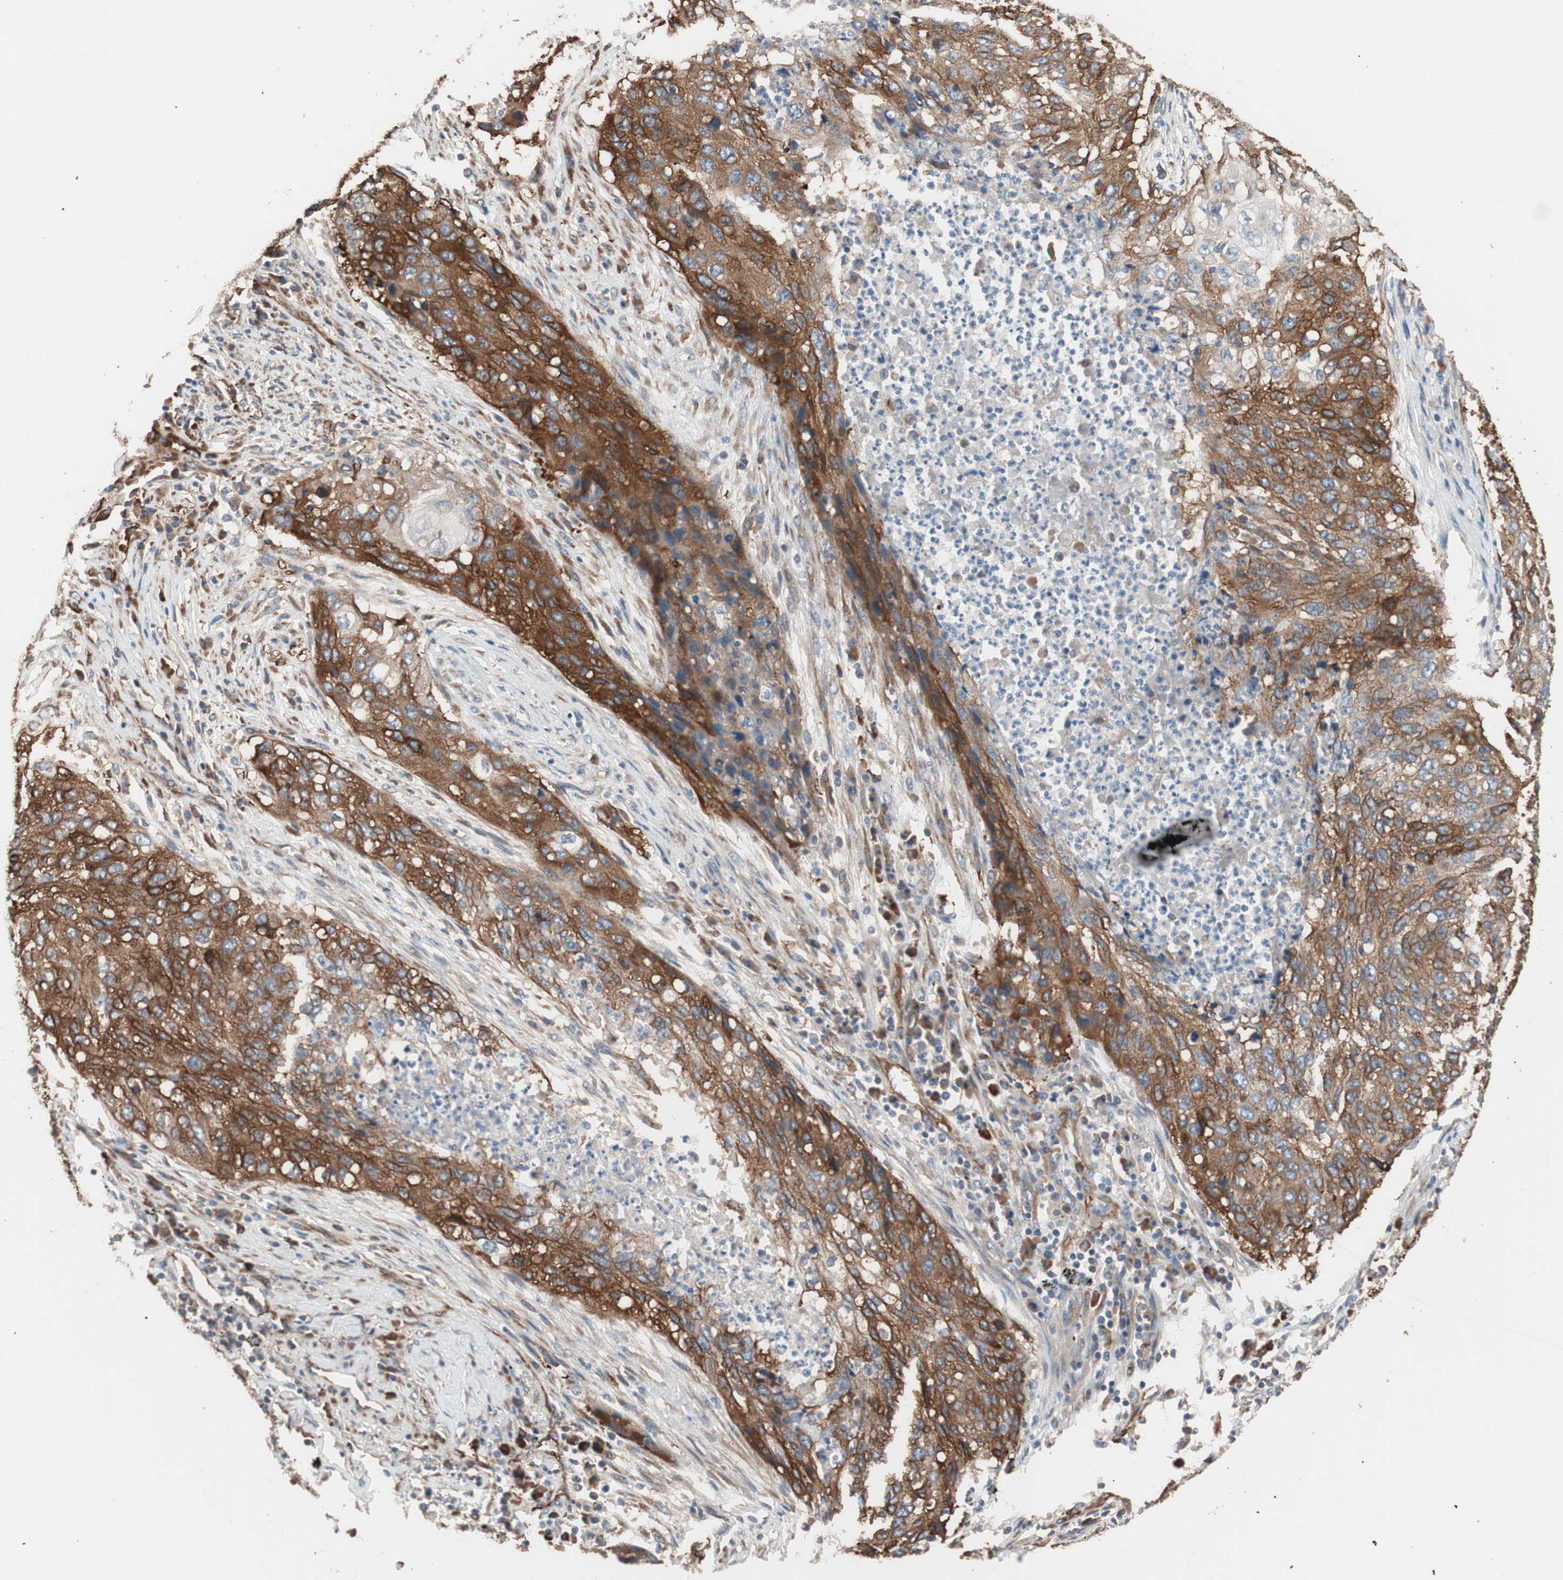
{"staining": {"intensity": "strong", "quantity": ">75%", "location": "cytoplasmic/membranous"}, "tissue": "lung cancer", "cell_type": "Tumor cells", "image_type": "cancer", "snomed": [{"axis": "morphology", "description": "Squamous cell carcinoma, NOS"}, {"axis": "topography", "description": "Lung"}], "caption": "The image demonstrates a brown stain indicating the presence of a protein in the cytoplasmic/membranous of tumor cells in lung cancer (squamous cell carcinoma). (DAB (3,3'-diaminobenzidine) = brown stain, brightfield microscopy at high magnification).", "gene": "GPSM2", "patient": {"sex": "female", "age": 63}}